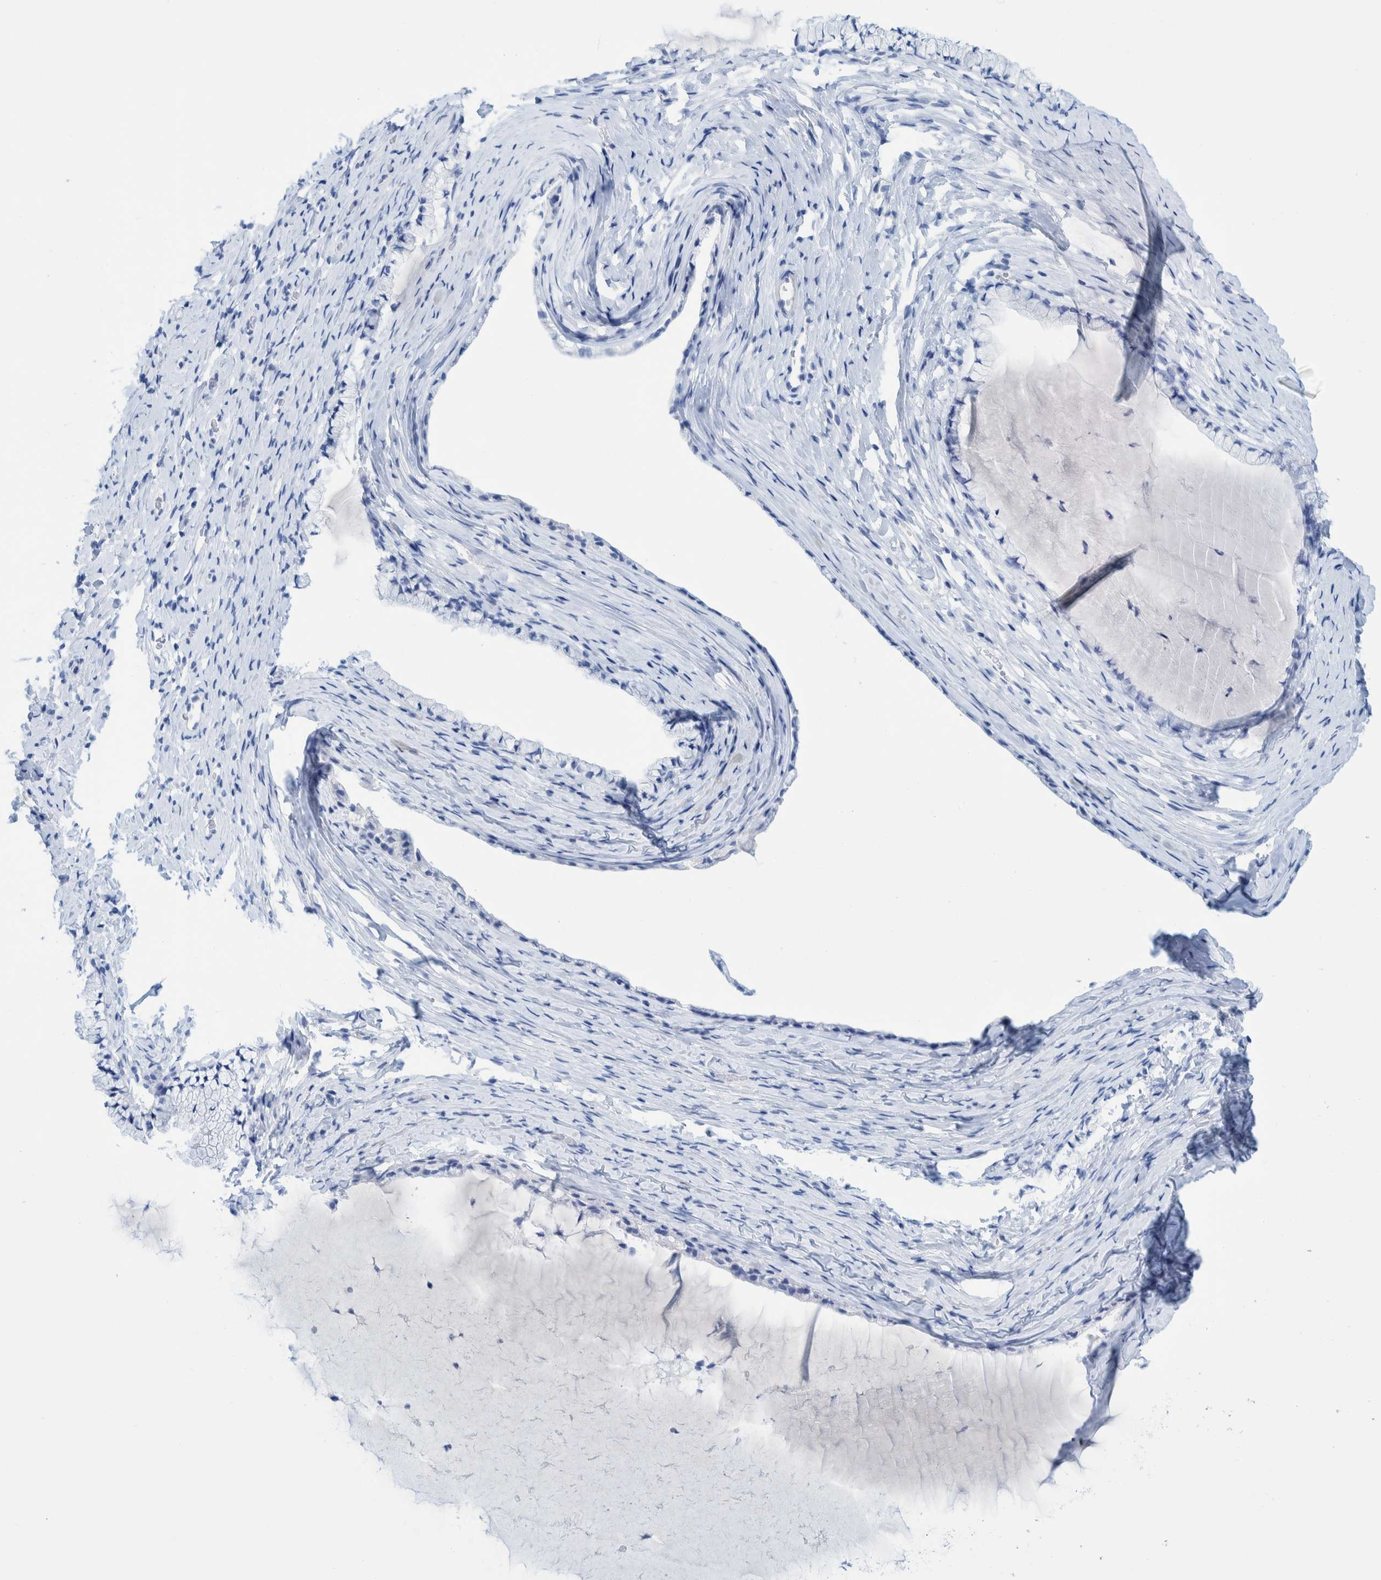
{"staining": {"intensity": "negative", "quantity": "none", "location": "none"}, "tissue": "cervix", "cell_type": "Glandular cells", "image_type": "normal", "snomed": [{"axis": "morphology", "description": "Normal tissue, NOS"}, {"axis": "topography", "description": "Cervix"}], "caption": "DAB (3,3'-diaminobenzidine) immunohistochemical staining of normal cervix displays no significant expression in glandular cells.", "gene": "PERP", "patient": {"sex": "female", "age": 72}}